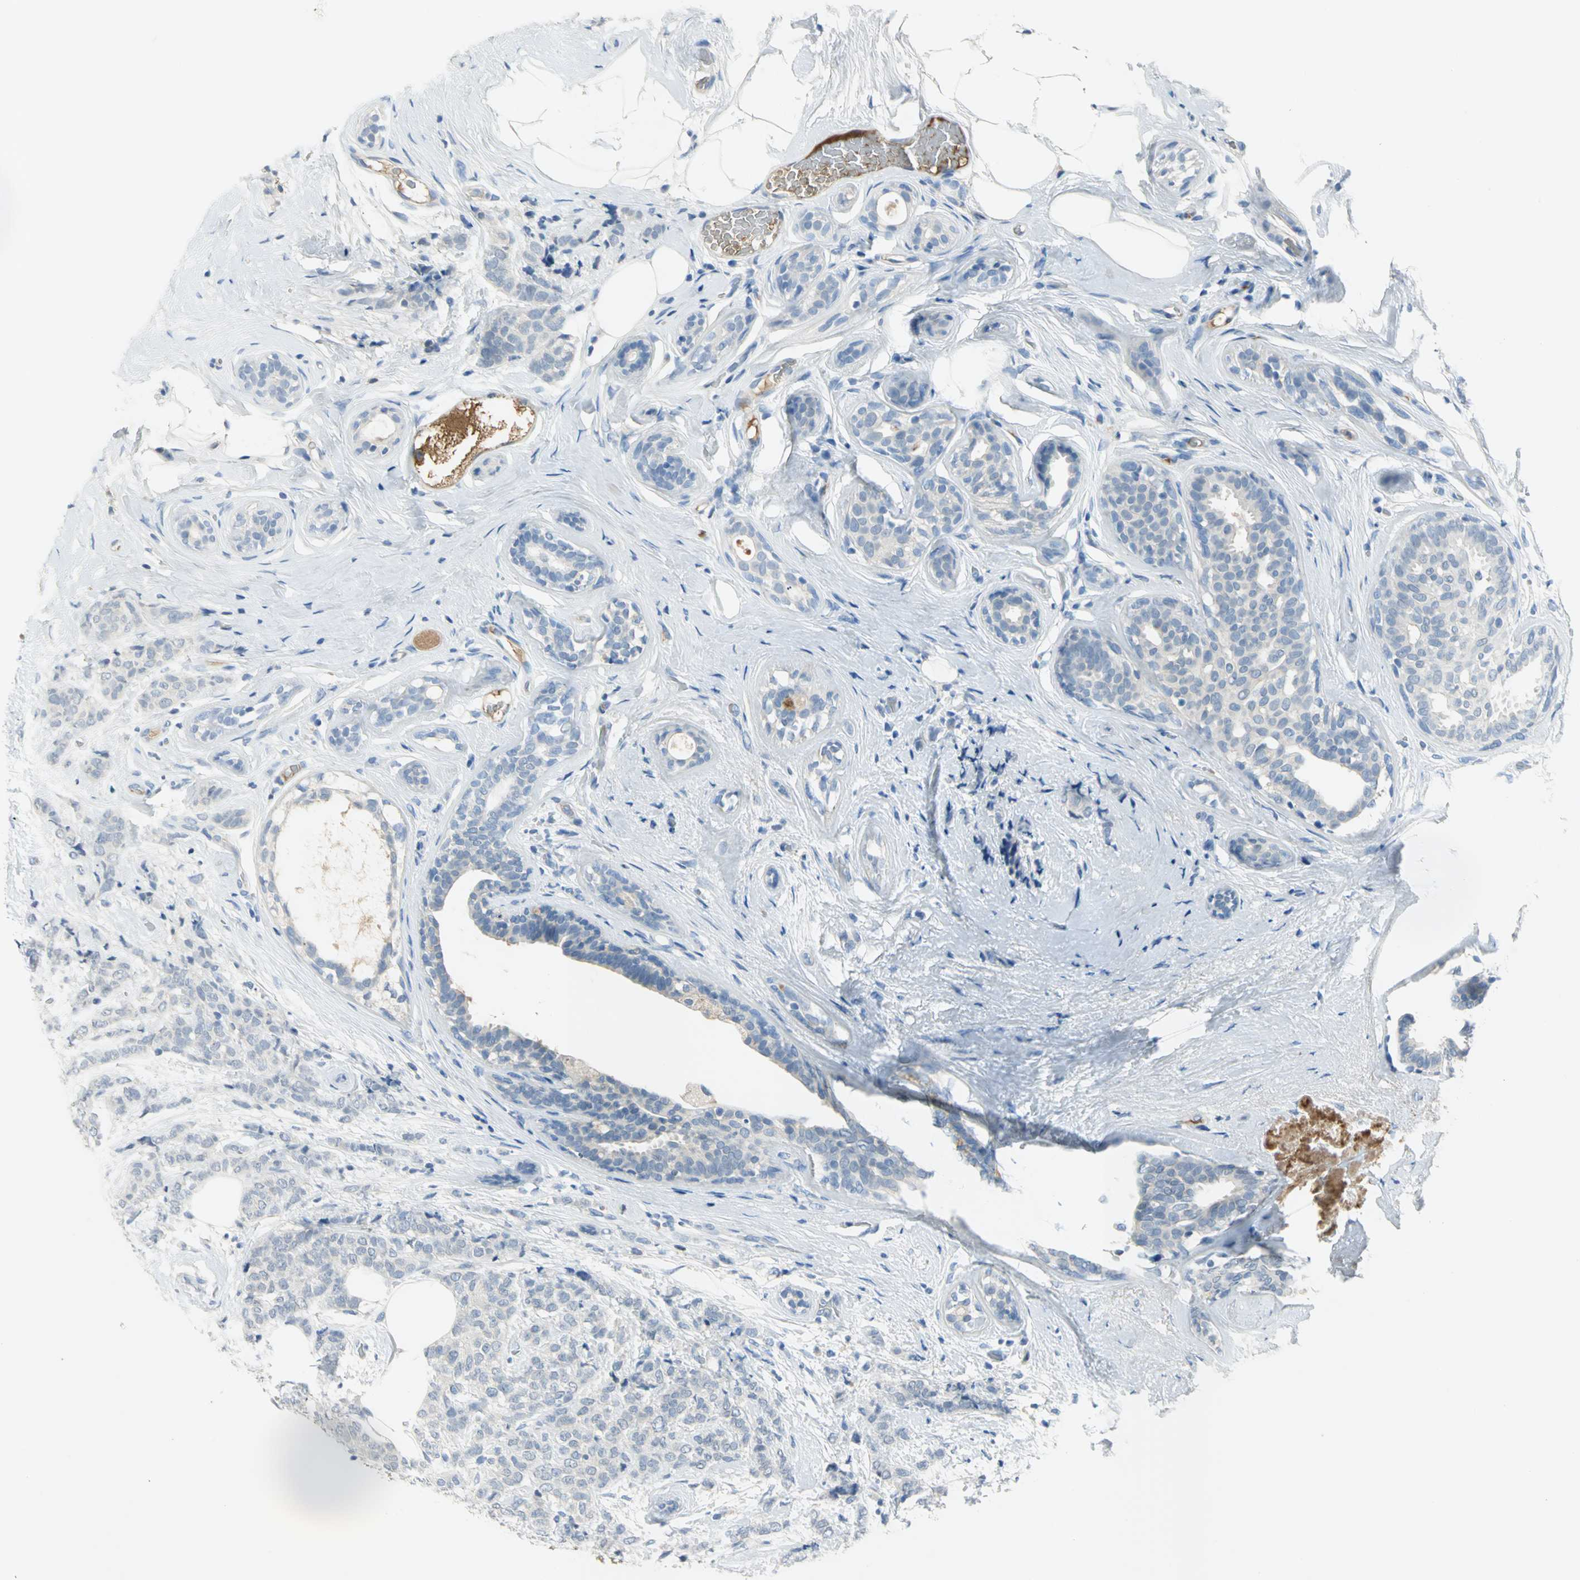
{"staining": {"intensity": "negative", "quantity": "none", "location": "none"}, "tissue": "breast cancer", "cell_type": "Tumor cells", "image_type": "cancer", "snomed": [{"axis": "morphology", "description": "Lobular carcinoma"}, {"axis": "topography", "description": "Breast"}], "caption": "Immunohistochemistry (IHC) photomicrograph of neoplastic tissue: breast cancer (lobular carcinoma) stained with DAB displays no significant protein expression in tumor cells. (Brightfield microscopy of DAB (3,3'-diaminobenzidine) immunohistochemistry at high magnification).", "gene": "ZIC1", "patient": {"sex": "female", "age": 60}}